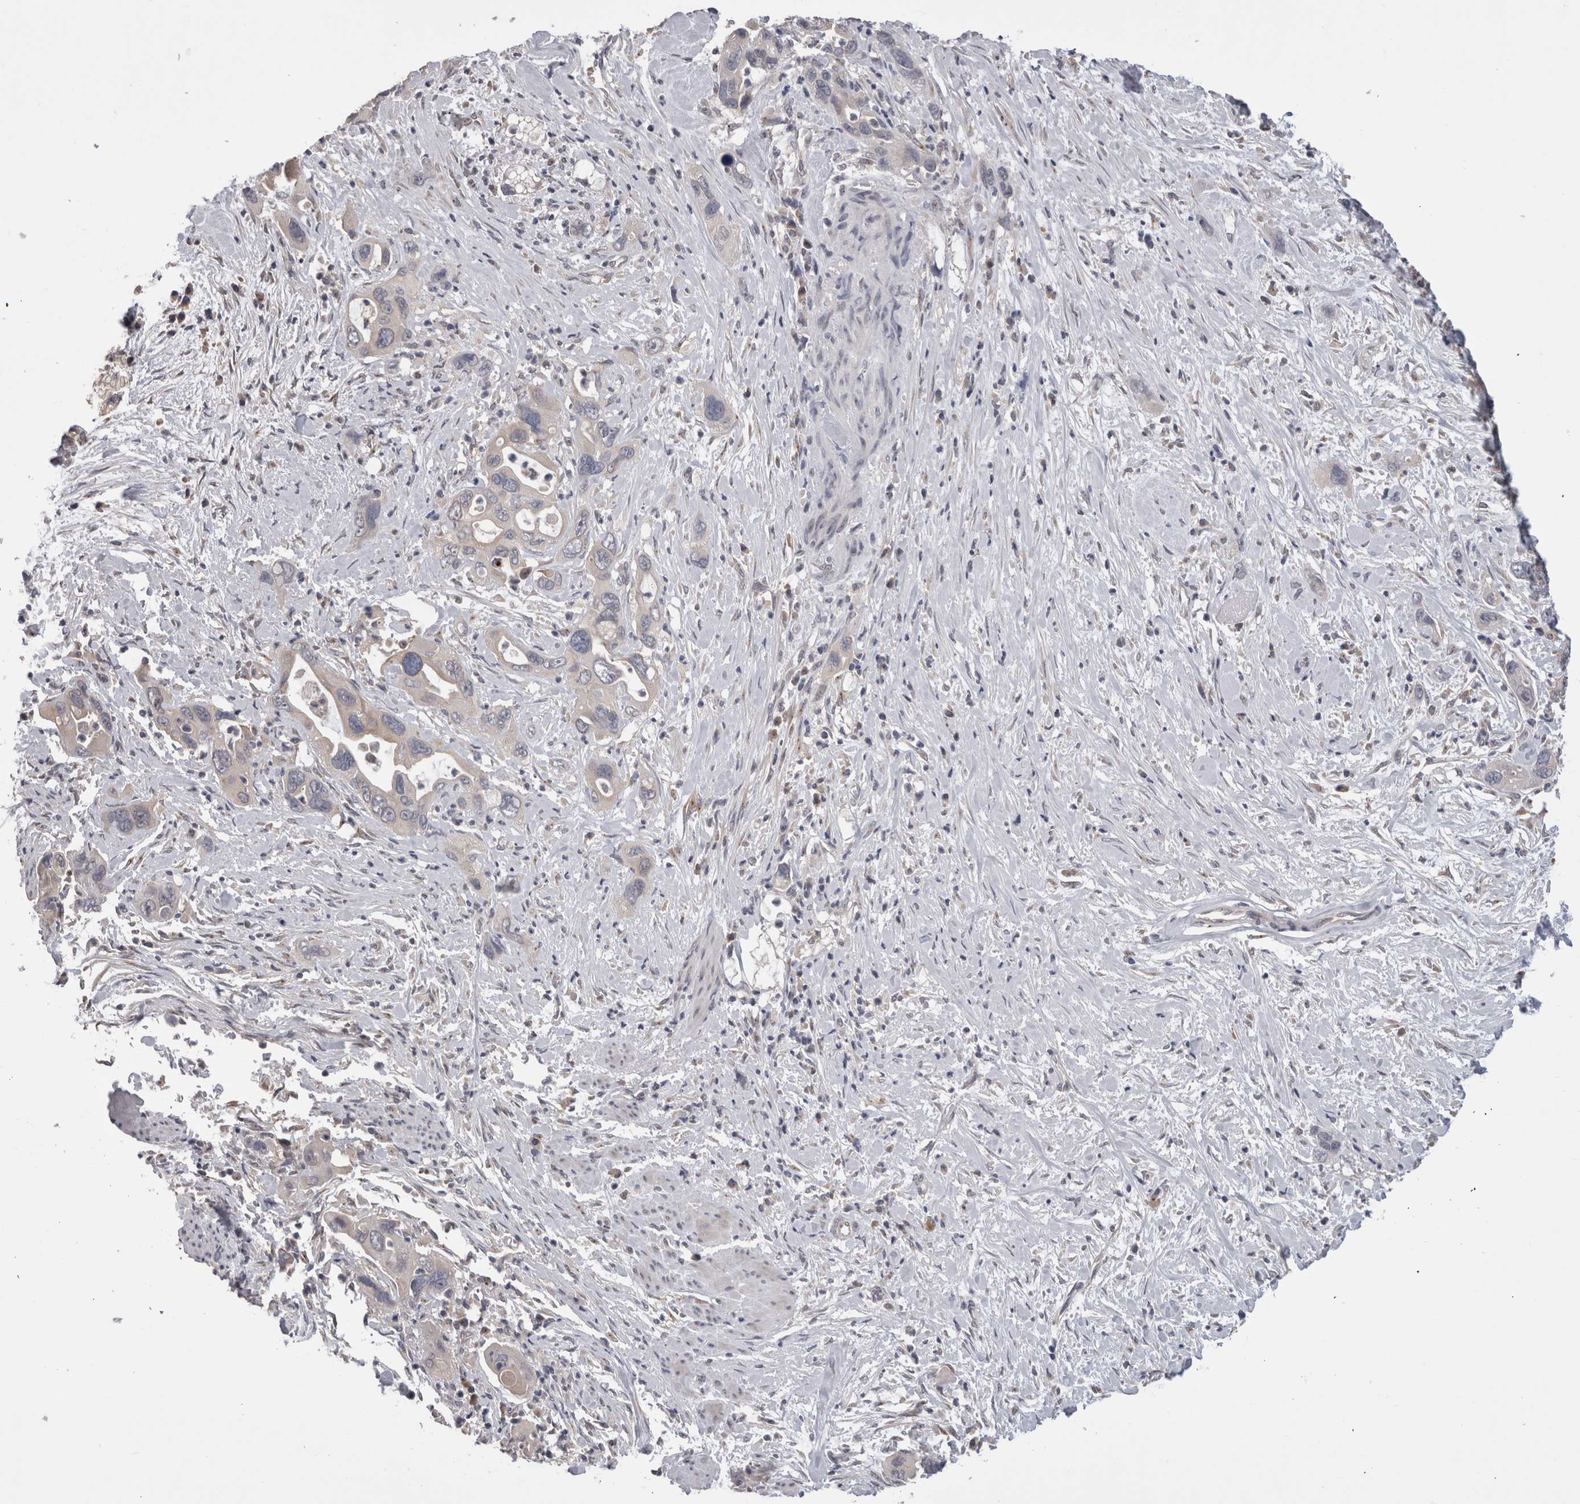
{"staining": {"intensity": "negative", "quantity": "none", "location": "none"}, "tissue": "pancreatic cancer", "cell_type": "Tumor cells", "image_type": "cancer", "snomed": [{"axis": "morphology", "description": "Adenocarcinoma, NOS"}, {"axis": "topography", "description": "Pancreas"}], "caption": "This is a histopathology image of immunohistochemistry (IHC) staining of pancreatic adenocarcinoma, which shows no positivity in tumor cells.", "gene": "DCTN6", "patient": {"sex": "female", "age": 70}}